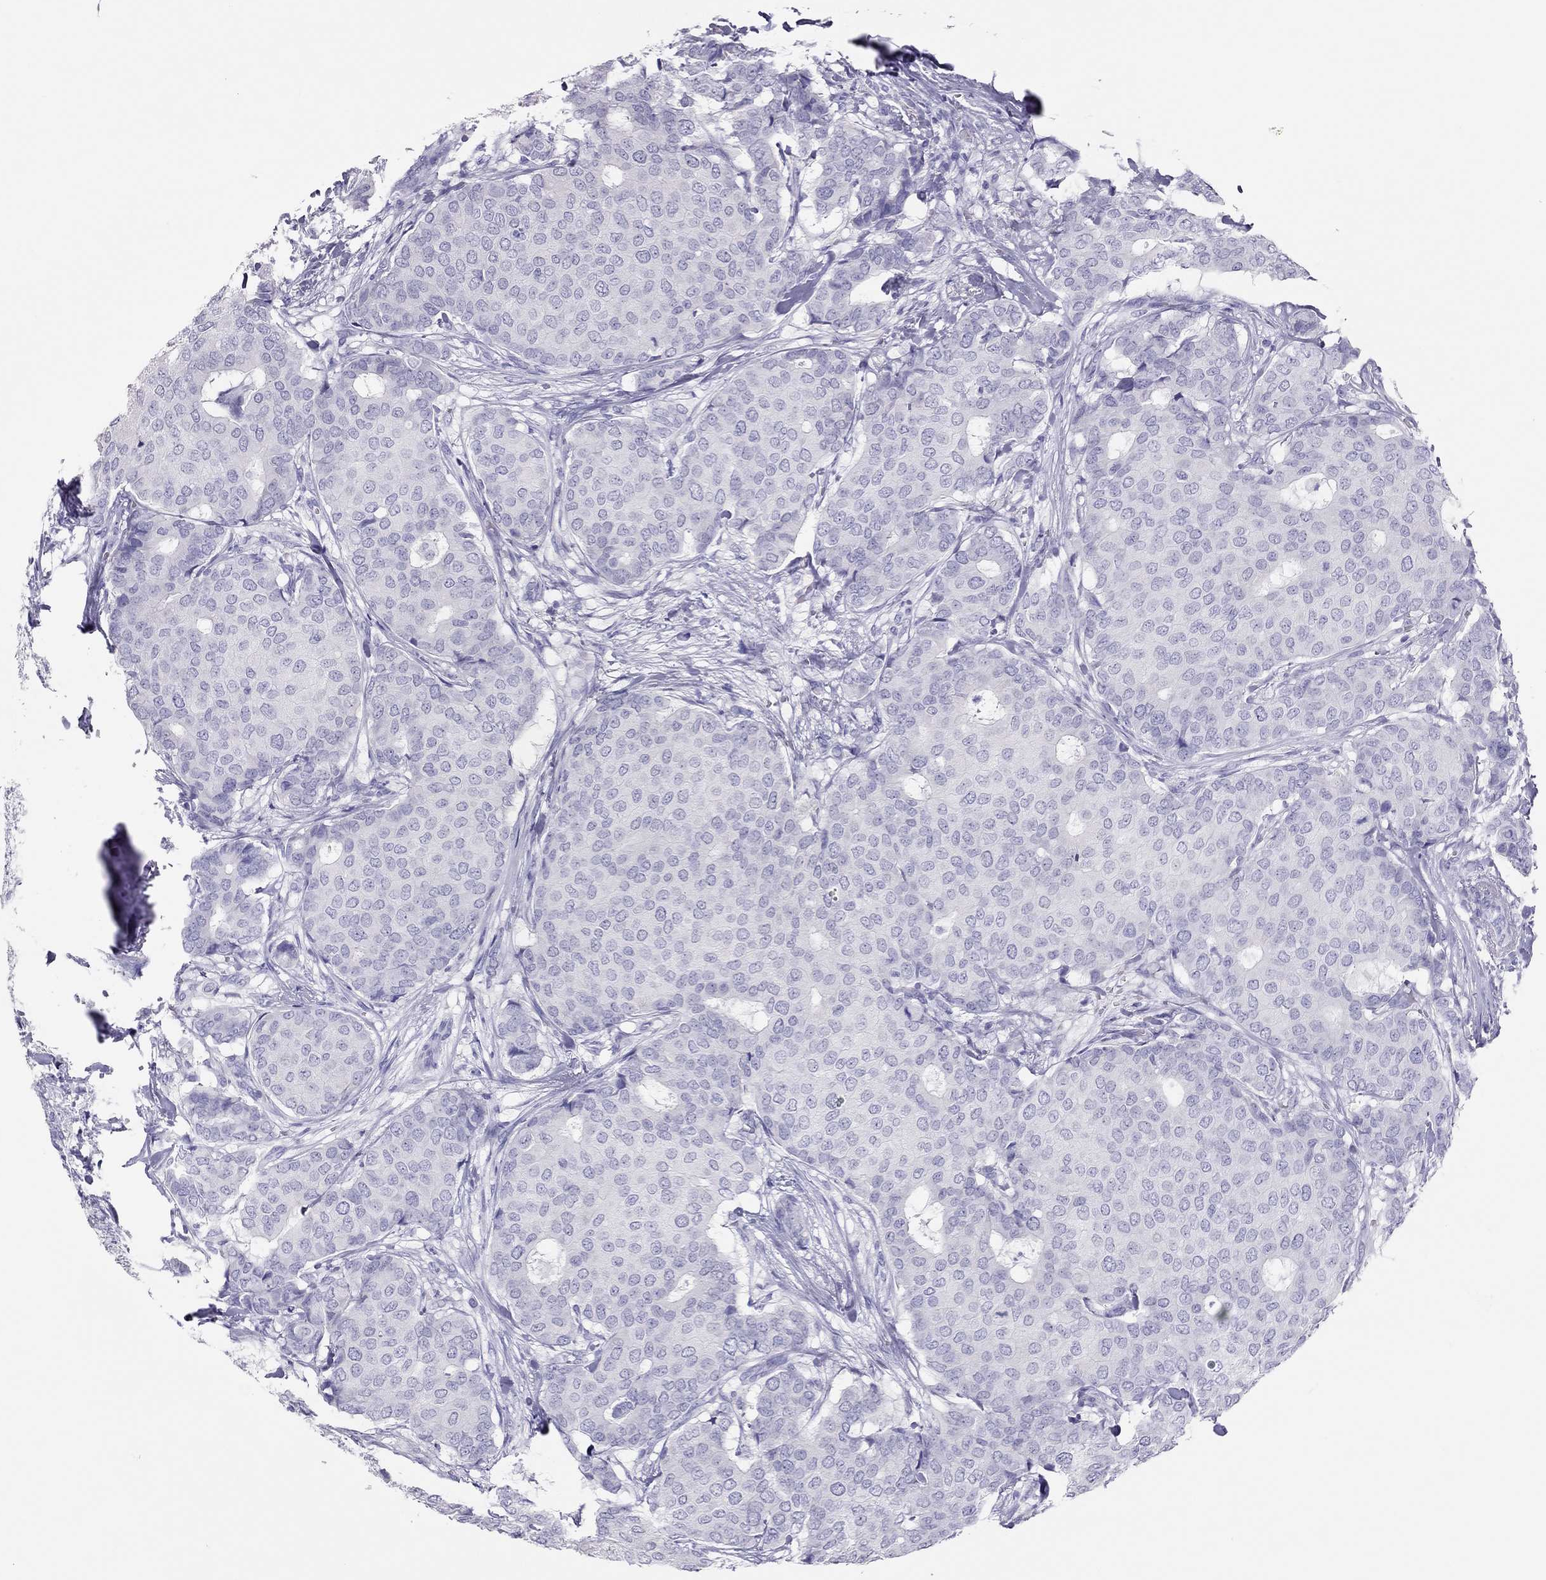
{"staining": {"intensity": "negative", "quantity": "none", "location": "none"}, "tissue": "breast cancer", "cell_type": "Tumor cells", "image_type": "cancer", "snomed": [{"axis": "morphology", "description": "Duct carcinoma"}, {"axis": "topography", "description": "Breast"}], "caption": "Micrograph shows no significant protein expression in tumor cells of breast cancer (invasive ductal carcinoma).", "gene": "TSHB", "patient": {"sex": "female", "age": 75}}